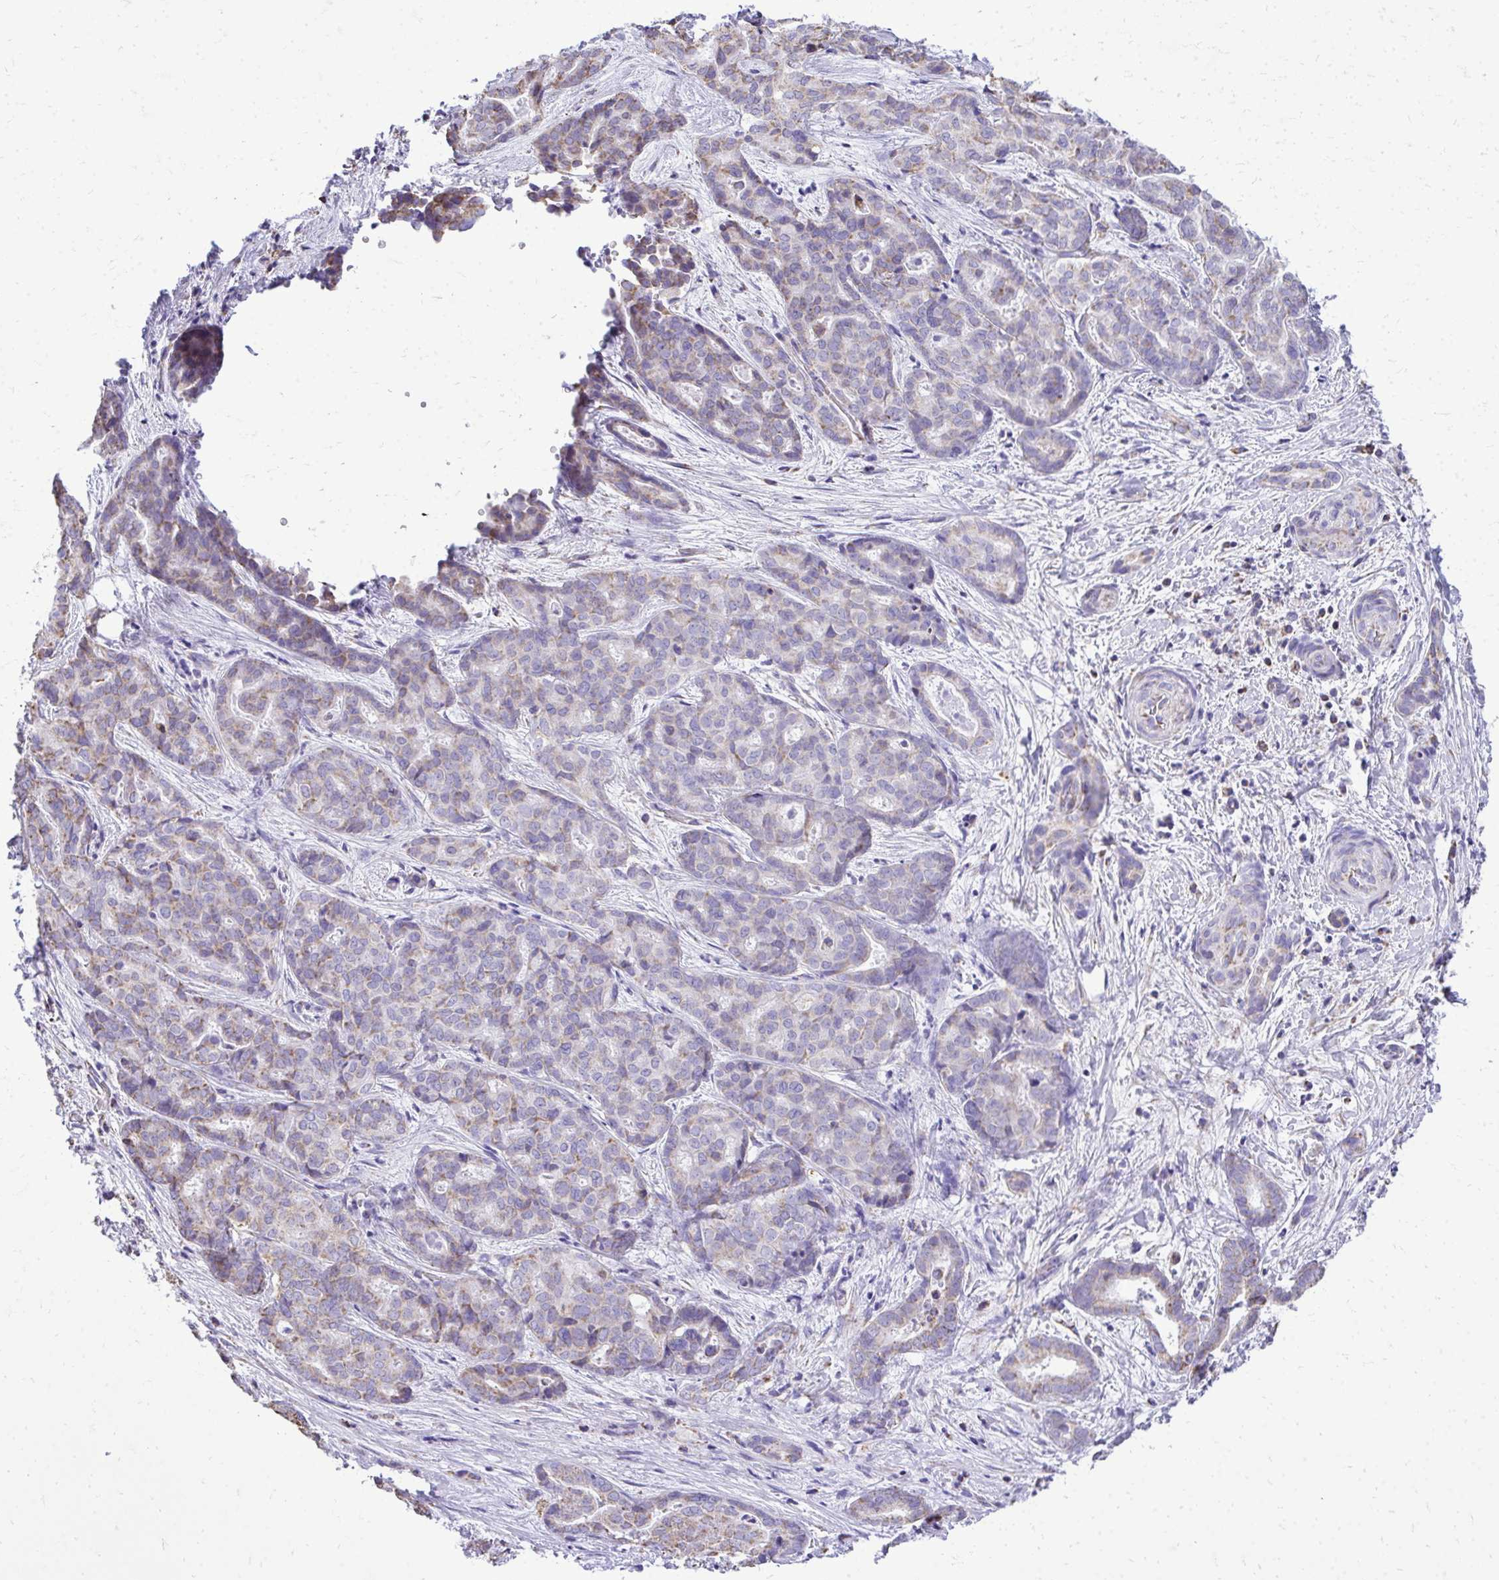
{"staining": {"intensity": "weak", "quantity": "<25%", "location": "cytoplasmic/membranous"}, "tissue": "liver cancer", "cell_type": "Tumor cells", "image_type": "cancer", "snomed": [{"axis": "morphology", "description": "Cholangiocarcinoma"}, {"axis": "topography", "description": "Liver"}], "caption": "A histopathology image of liver cancer (cholangiocarcinoma) stained for a protein shows no brown staining in tumor cells. The staining is performed using DAB (3,3'-diaminobenzidine) brown chromogen with nuclei counter-stained in using hematoxylin.", "gene": "MPZL2", "patient": {"sex": "female", "age": 64}}